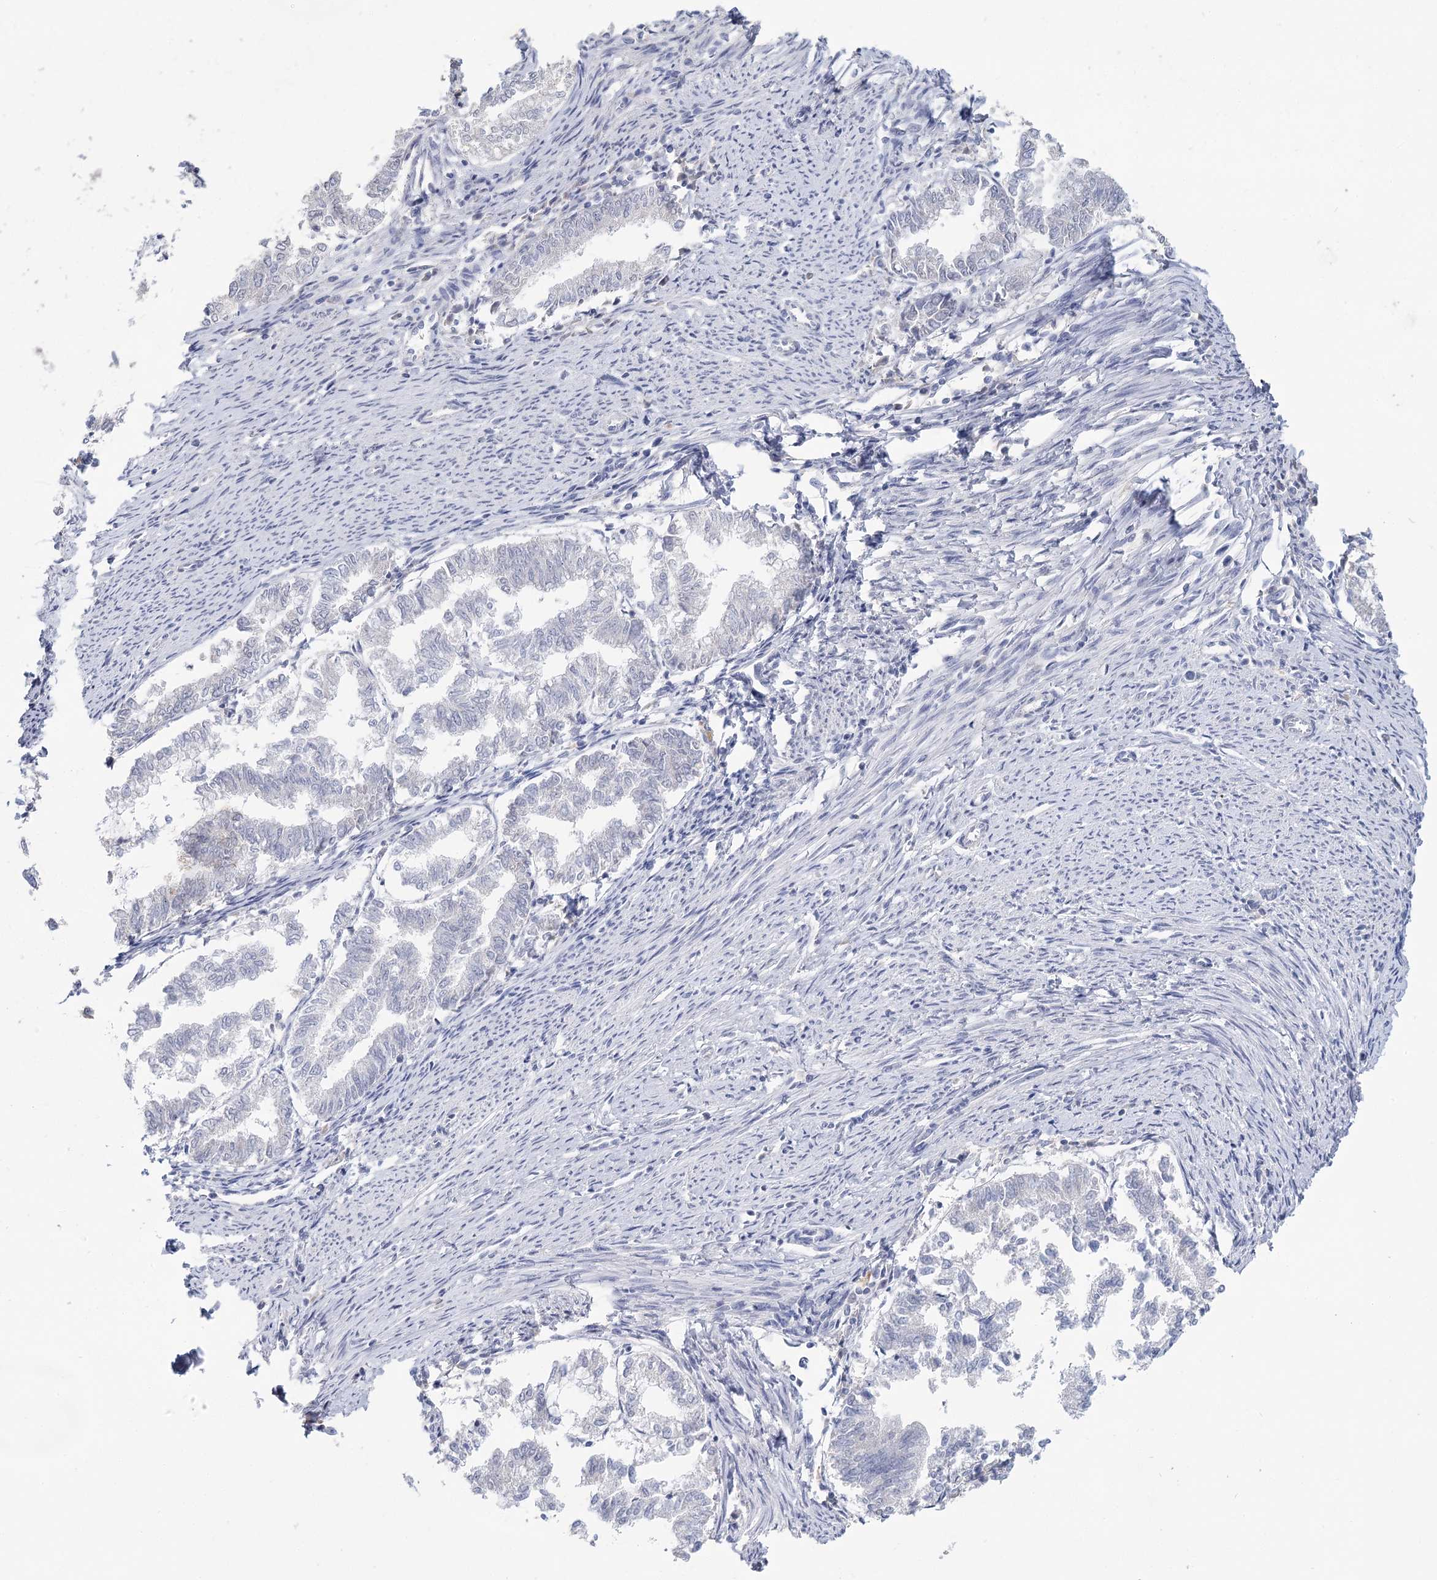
{"staining": {"intensity": "negative", "quantity": "none", "location": "none"}, "tissue": "endometrial cancer", "cell_type": "Tumor cells", "image_type": "cancer", "snomed": [{"axis": "morphology", "description": "Adenocarcinoma, NOS"}, {"axis": "topography", "description": "Endometrium"}], "caption": "Immunohistochemistry (IHC) histopathology image of human endometrial adenocarcinoma stained for a protein (brown), which exhibits no expression in tumor cells.", "gene": "ARHGAP44", "patient": {"sex": "female", "age": 79}}